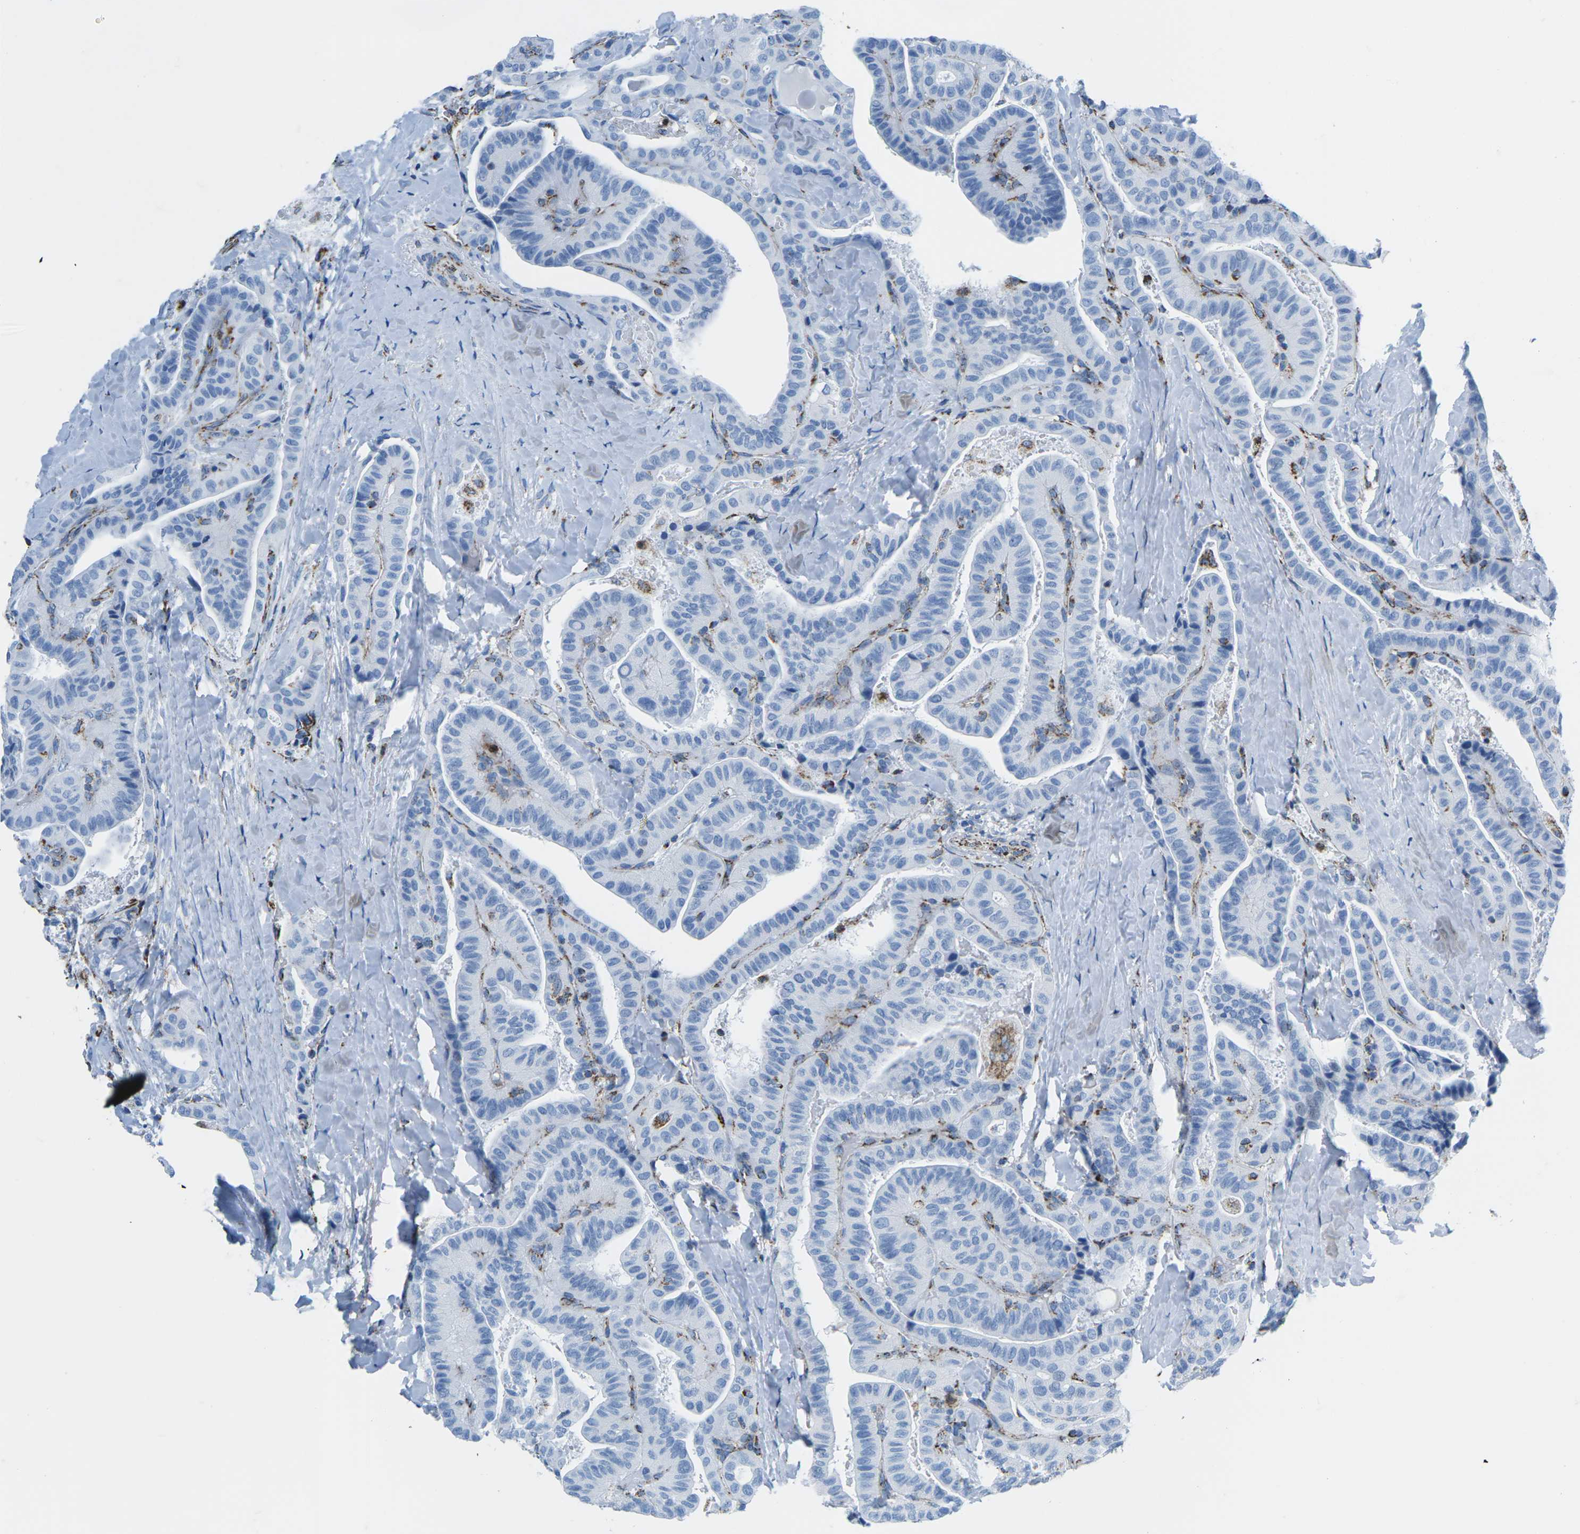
{"staining": {"intensity": "negative", "quantity": "none", "location": "none"}, "tissue": "thyroid cancer", "cell_type": "Tumor cells", "image_type": "cancer", "snomed": [{"axis": "morphology", "description": "Papillary adenocarcinoma, NOS"}, {"axis": "topography", "description": "Thyroid gland"}], "caption": "Immunohistochemical staining of thyroid cancer exhibits no significant expression in tumor cells.", "gene": "COX6C", "patient": {"sex": "male", "age": 77}}